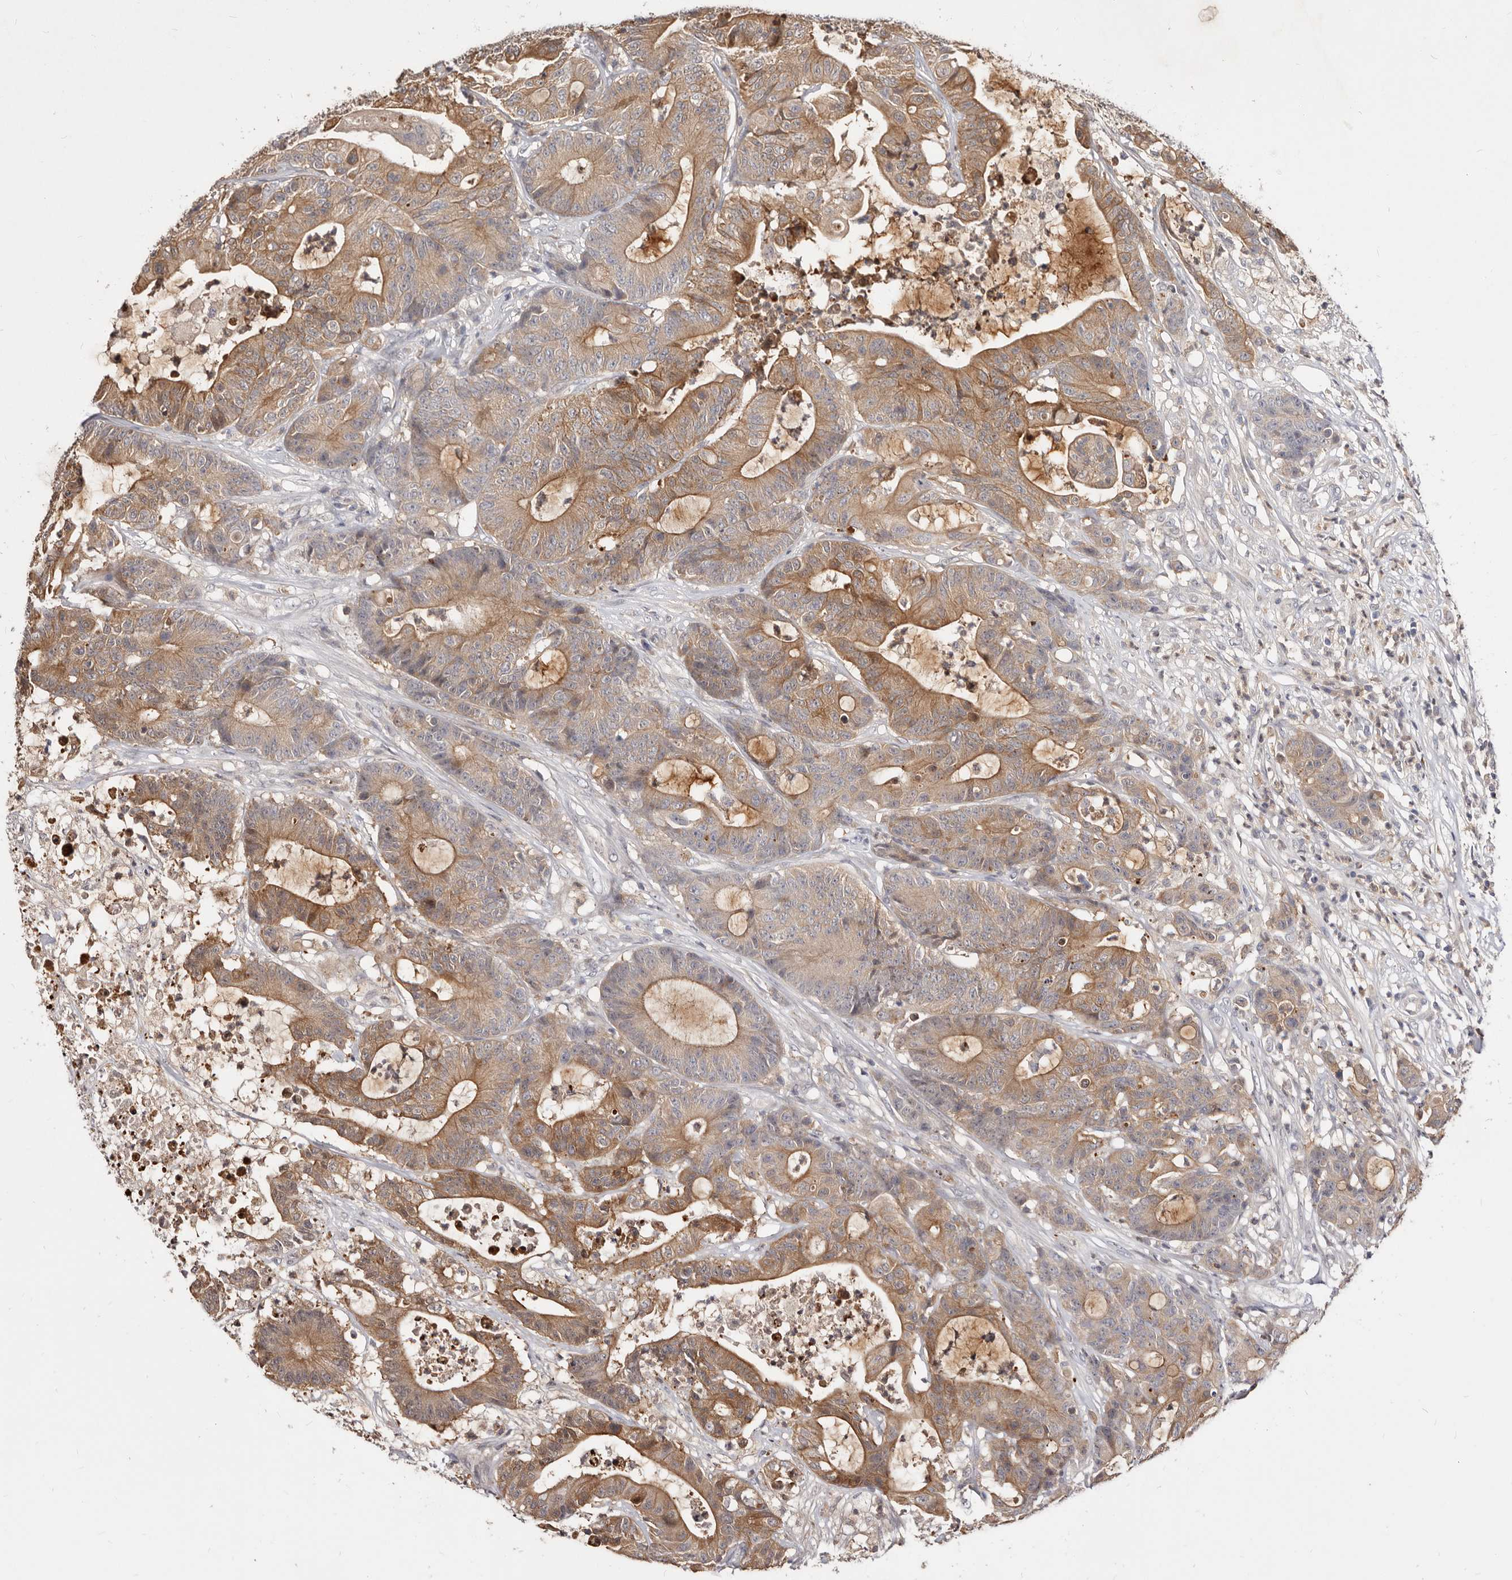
{"staining": {"intensity": "moderate", "quantity": ">75%", "location": "cytoplasmic/membranous"}, "tissue": "colorectal cancer", "cell_type": "Tumor cells", "image_type": "cancer", "snomed": [{"axis": "morphology", "description": "Adenocarcinoma, NOS"}, {"axis": "topography", "description": "Colon"}], "caption": "Tumor cells demonstrate moderate cytoplasmic/membranous staining in approximately >75% of cells in colorectal cancer (adenocarcinoma).", "gene": "TC2N", "patient": {"sex": "female", "age": 84}}